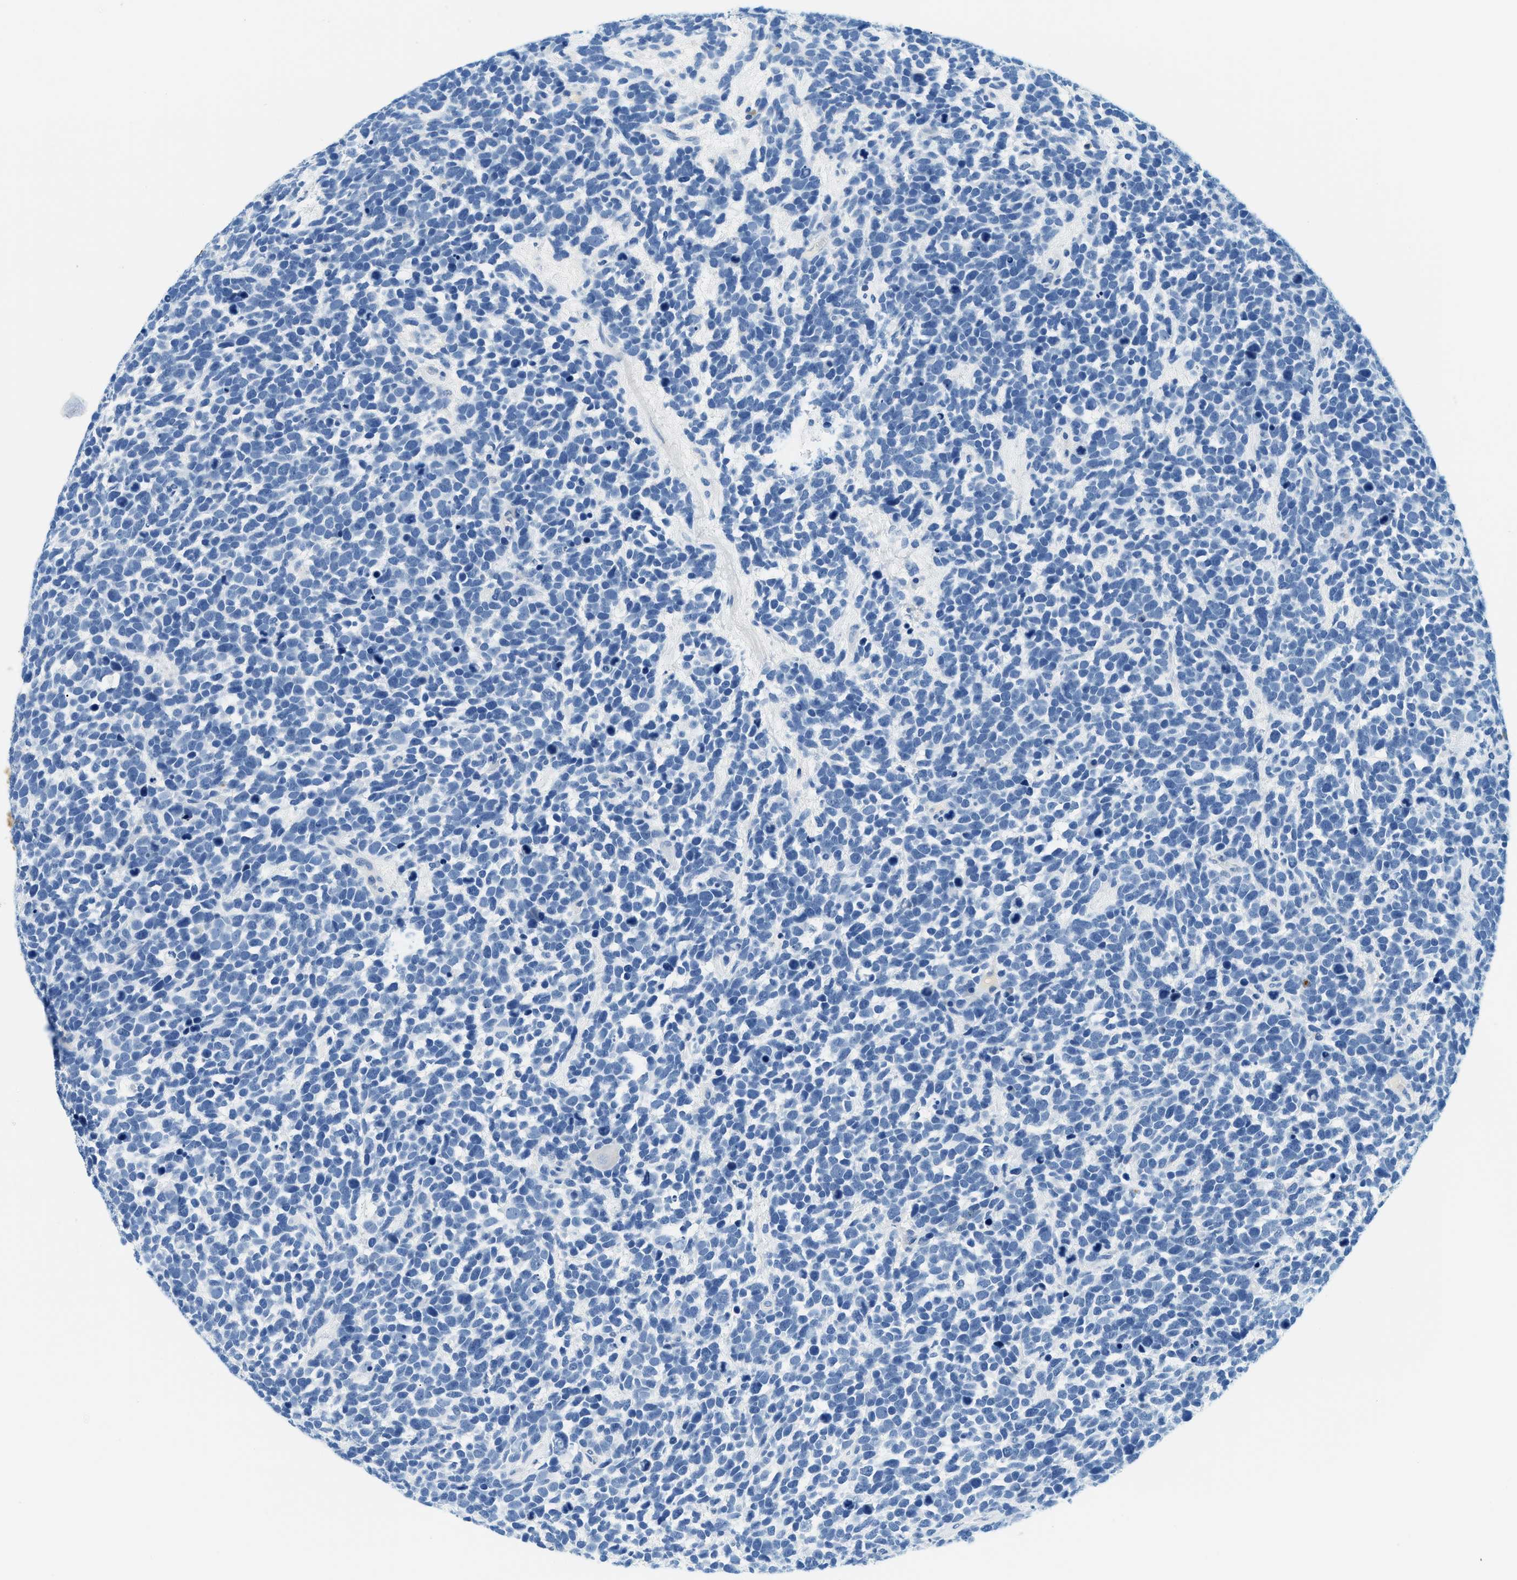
{"staining": {"intensity": "negative", "quantity": "none", "location": "none"}, "tissue": "urothelial cancer", "cell_type": "Tumor cells", "image_type": "cancer", "snomed": [{"axis": "morphology", "description": "Urothelial carcinoma, High grade"}, {"axis": "topography", "description": "Urinary bladder"}], "caption": "High magnification brightfield microscopy of urothelial cancer stained with DAB (brown) and counterstained with hematoxylin (blue): tumor cells show no significant expression. (Brightfield microscopy of DAB immunohistochemistry at high magnification).", "gene": "STXBP2", "patient": {"sex": "female", "age": 82}}